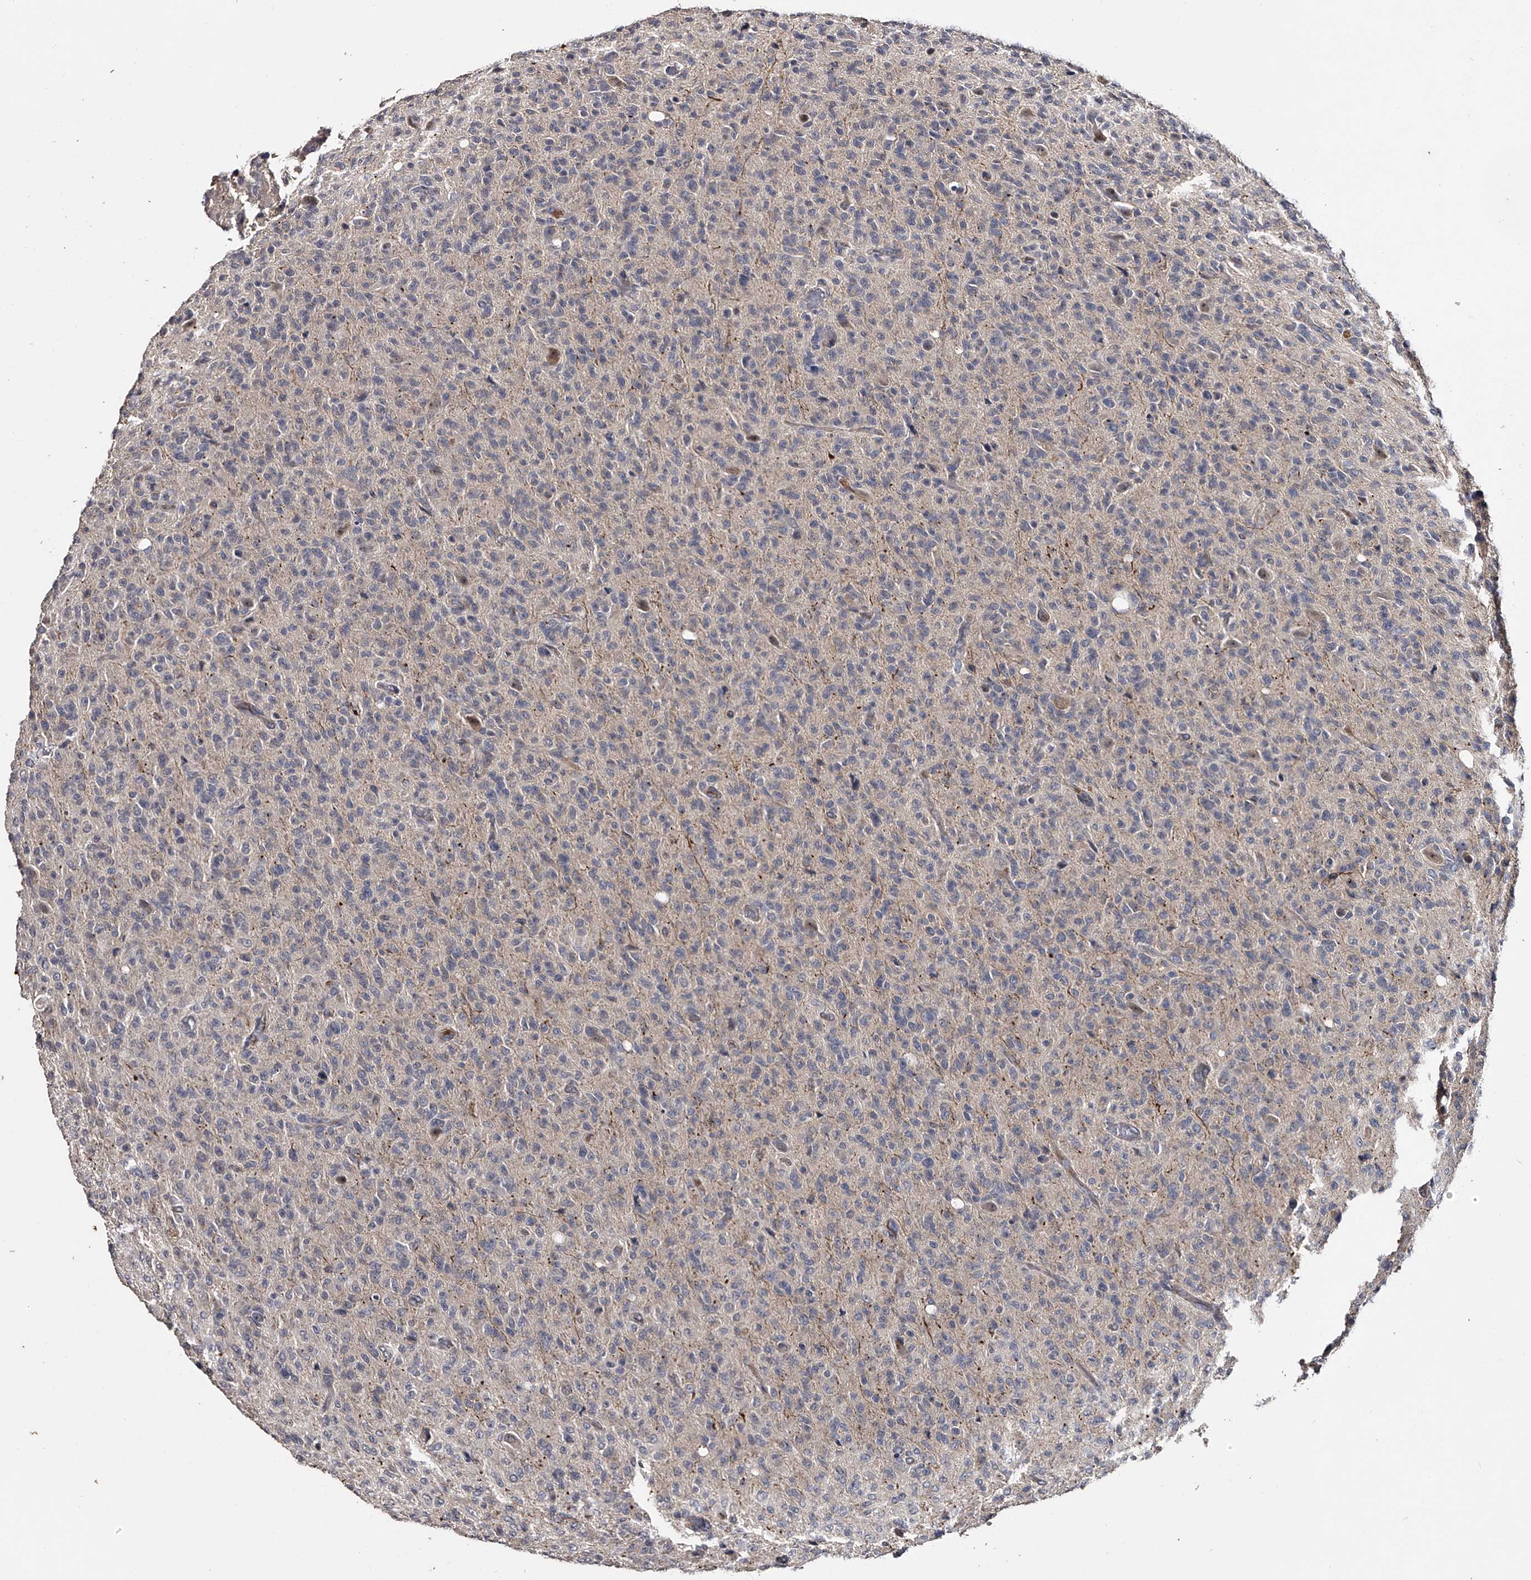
{"staining": {"intensity": "weak", "quantity": "<25%", "location": "cytoplasmic/membranous"}, "tissue": "glioma", "cell_type": "Tumor cells", "image_type": "cancer", "snomed": [{"axis": "morphology", "description": "Glioma, malignant, High grade"}, {"axis": "topography", "description": "Brain"}], "caption": "Immunohistochemistry (IHC) image of neoplastic tissue: glioma stained with DAB (3,3'-diaminobenzidine) demonstrates no significant protein positivity in tumor cells. (IHC, brightfield microscopy, high magnification).", "gene": "MDN1", "patient": {"sex": "female", "age": 57}}